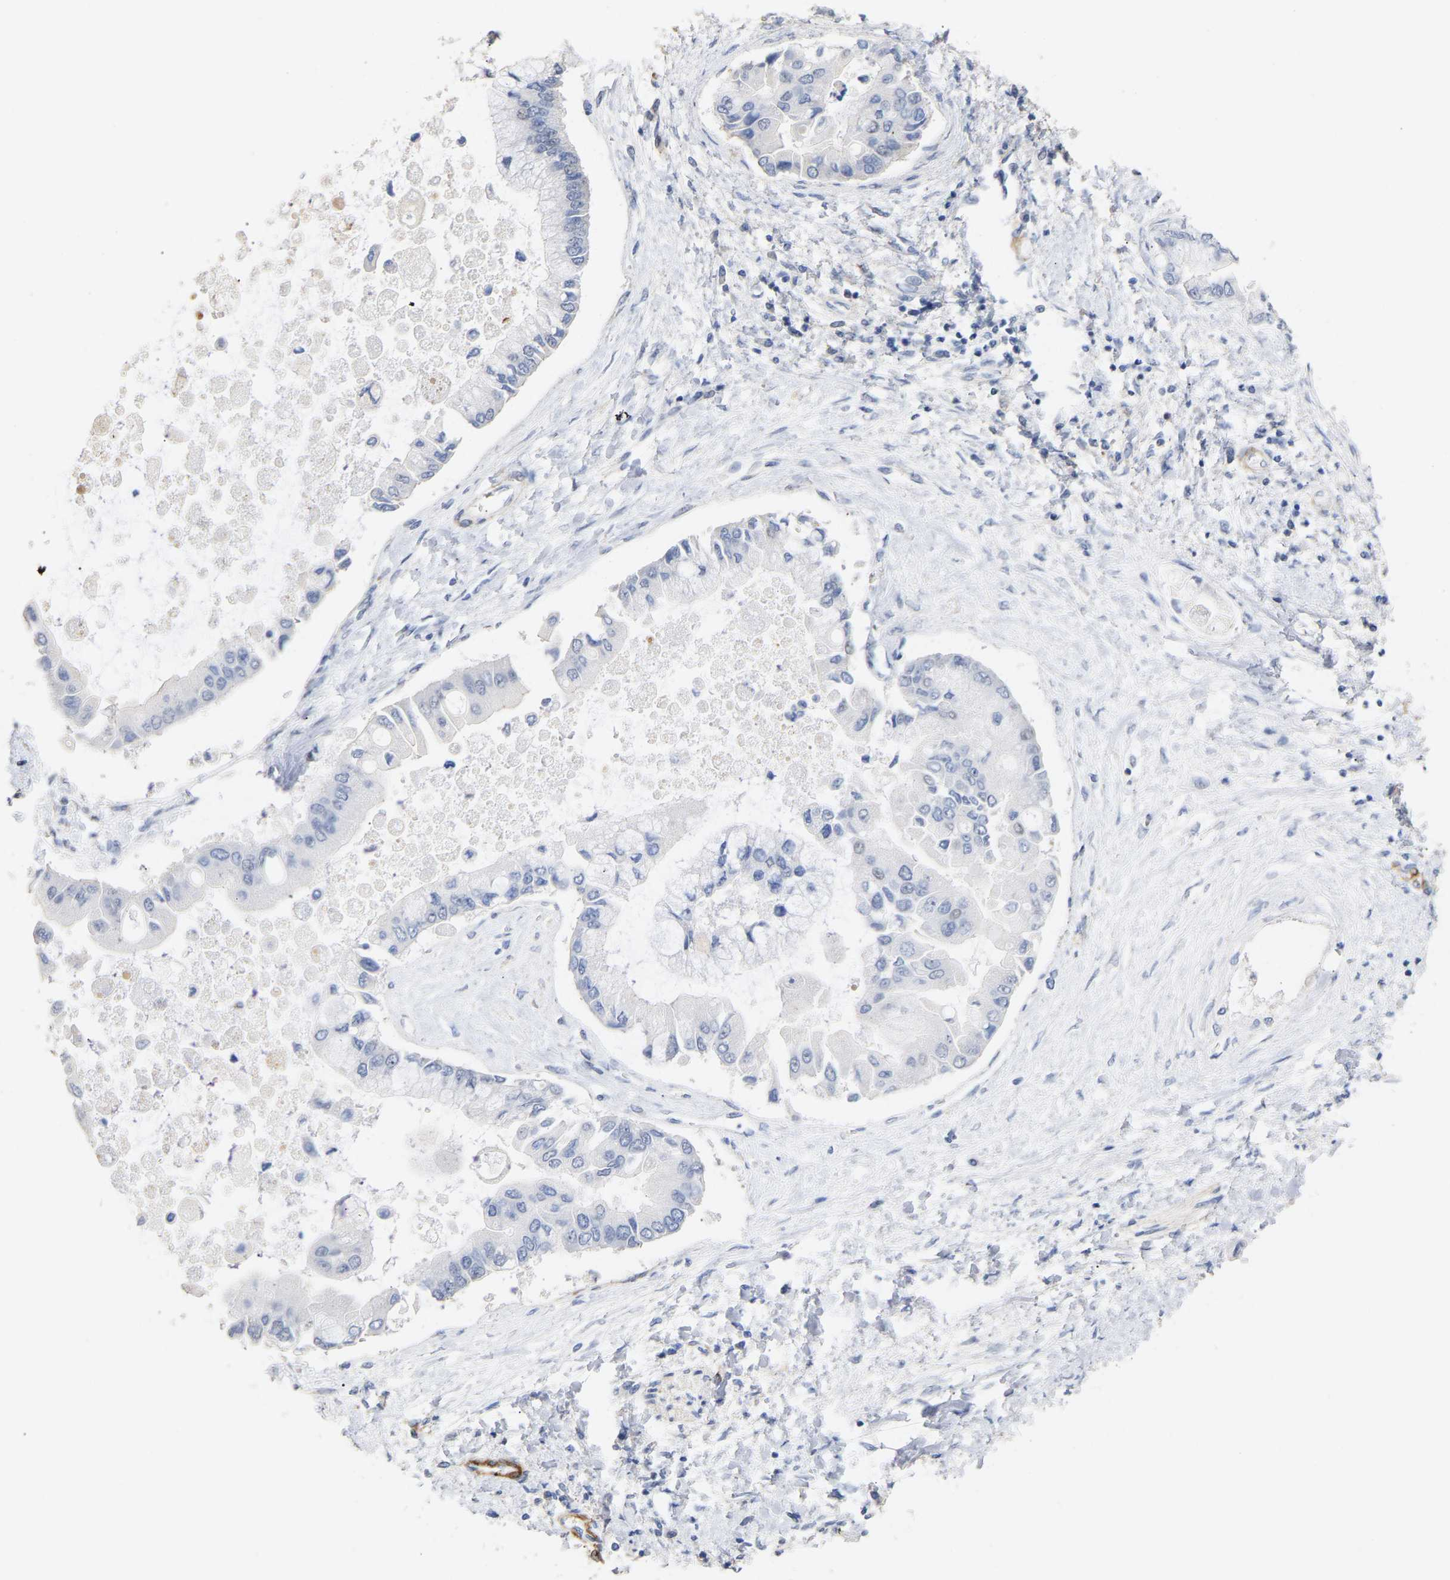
{"staining": {"intensity": "negative", "quantity": "none", "location": "none"}, "tissue": "liver cancer", "cell_type": "Tumor cells", "image_type": "cancer", "snomed": [{"axis": "morphology", "description": "Cholangiocarcinoma"}, {"axis": "topography", "description": "Liver"}], "caption": "Cholangiocarcinoma (liver) was stained to show a protein in brown. There is no significant positivity in tumor cells.", "gene": "AMPH", "patient": {"sex": "male", "age": 50}}